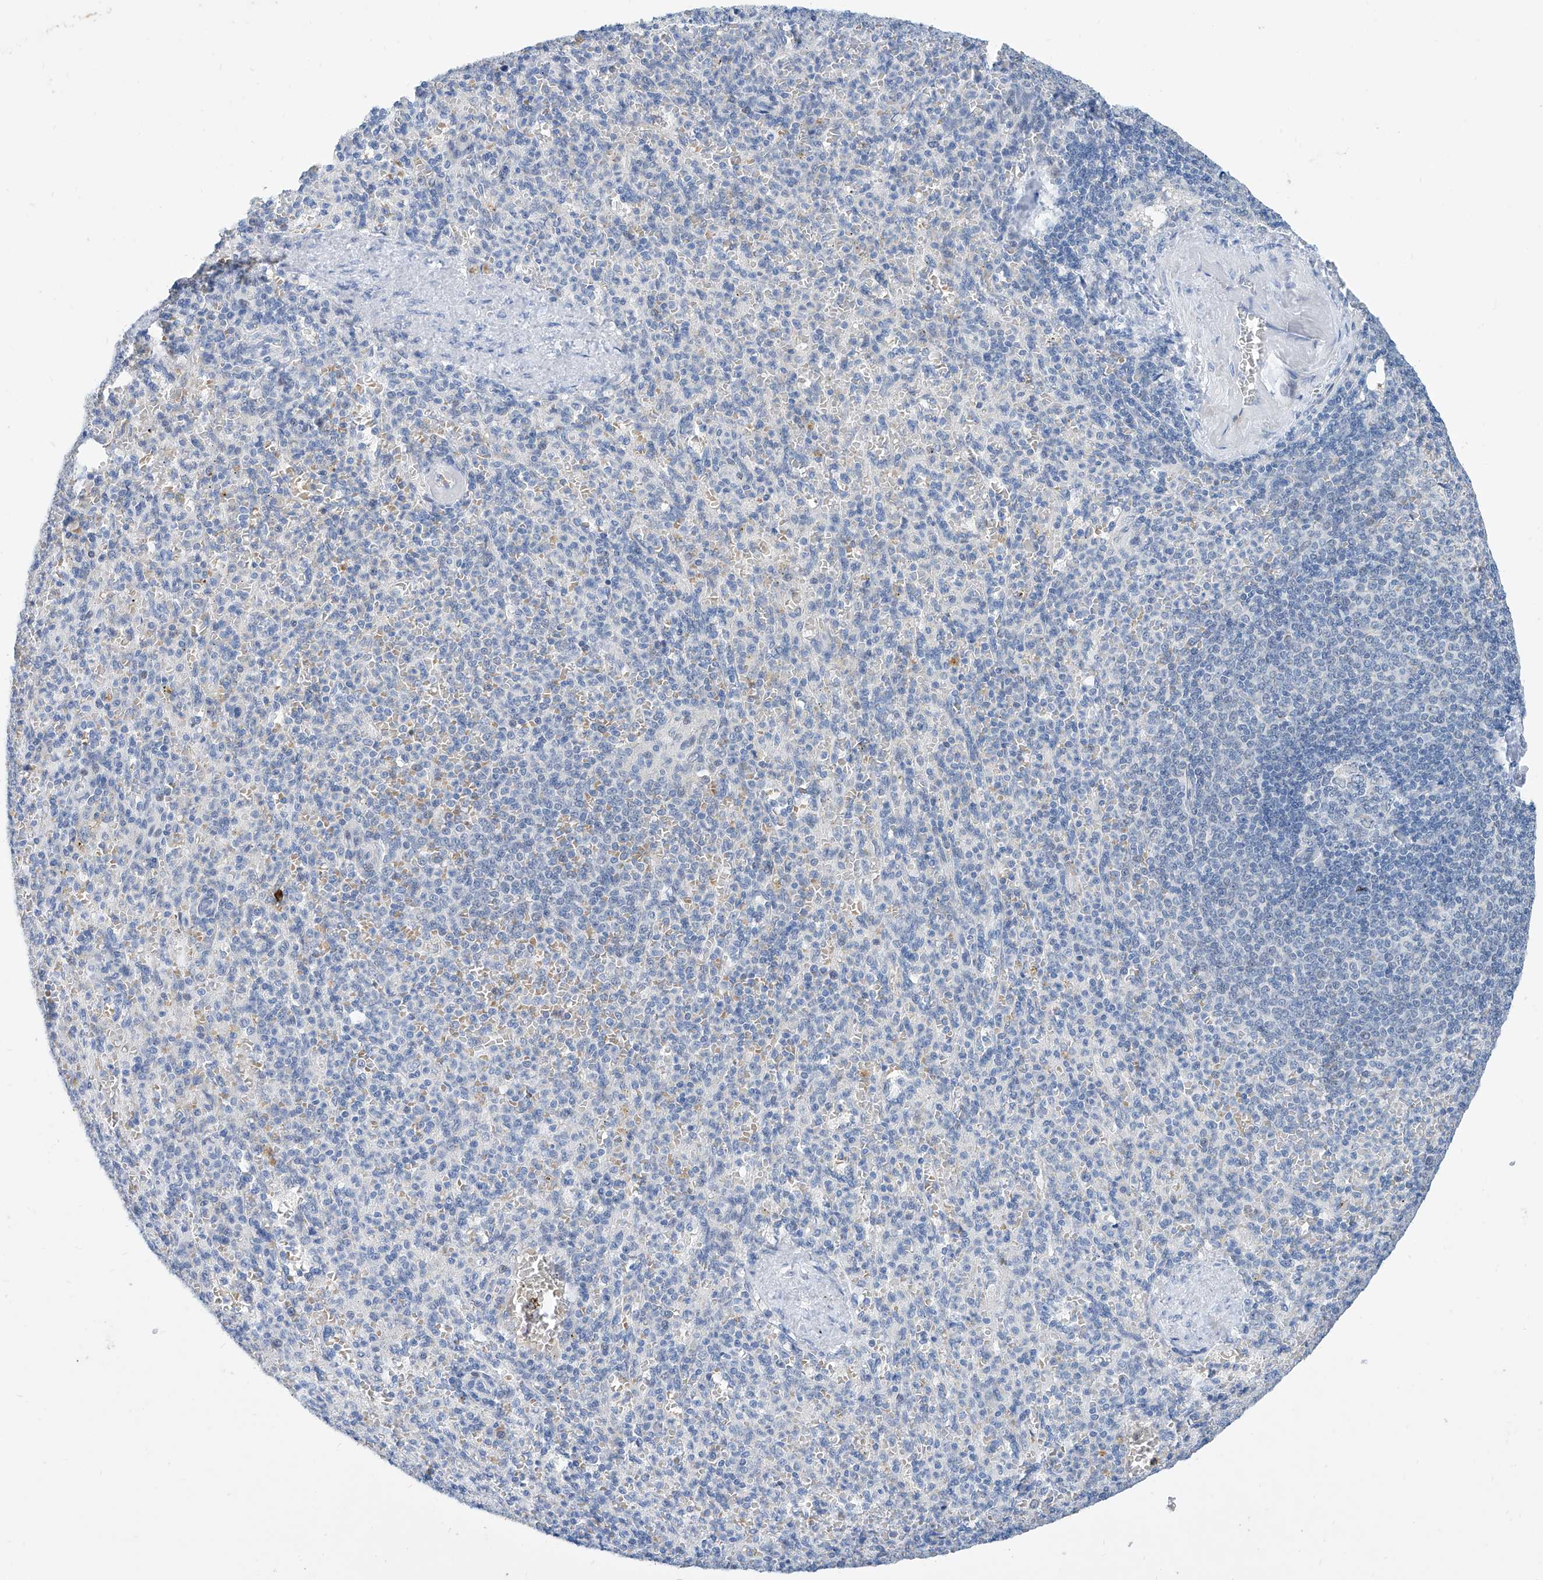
{"staining": {"intensity": "negative", "quantity": "none", "location": "none"}, "tissue": "spleen", "cell_type": "Cells in red pulp", "image_type": "normal", "snomed": [{"axis": "morphology", "description": "Normal tissue, NOS"}, {"axis": "topography", "description": "Spleen"}], "caption": "Photomicrograph shows no protein expression in cells in red pulp of normal spleen. The staining was performed using DAB to visualize the protein expression in brown, while the nuclei were stained in blue with hematoxylin (Magnification: 20x).", "gene": "BPTF", "patient": {"sex": "female", "age": 74}}